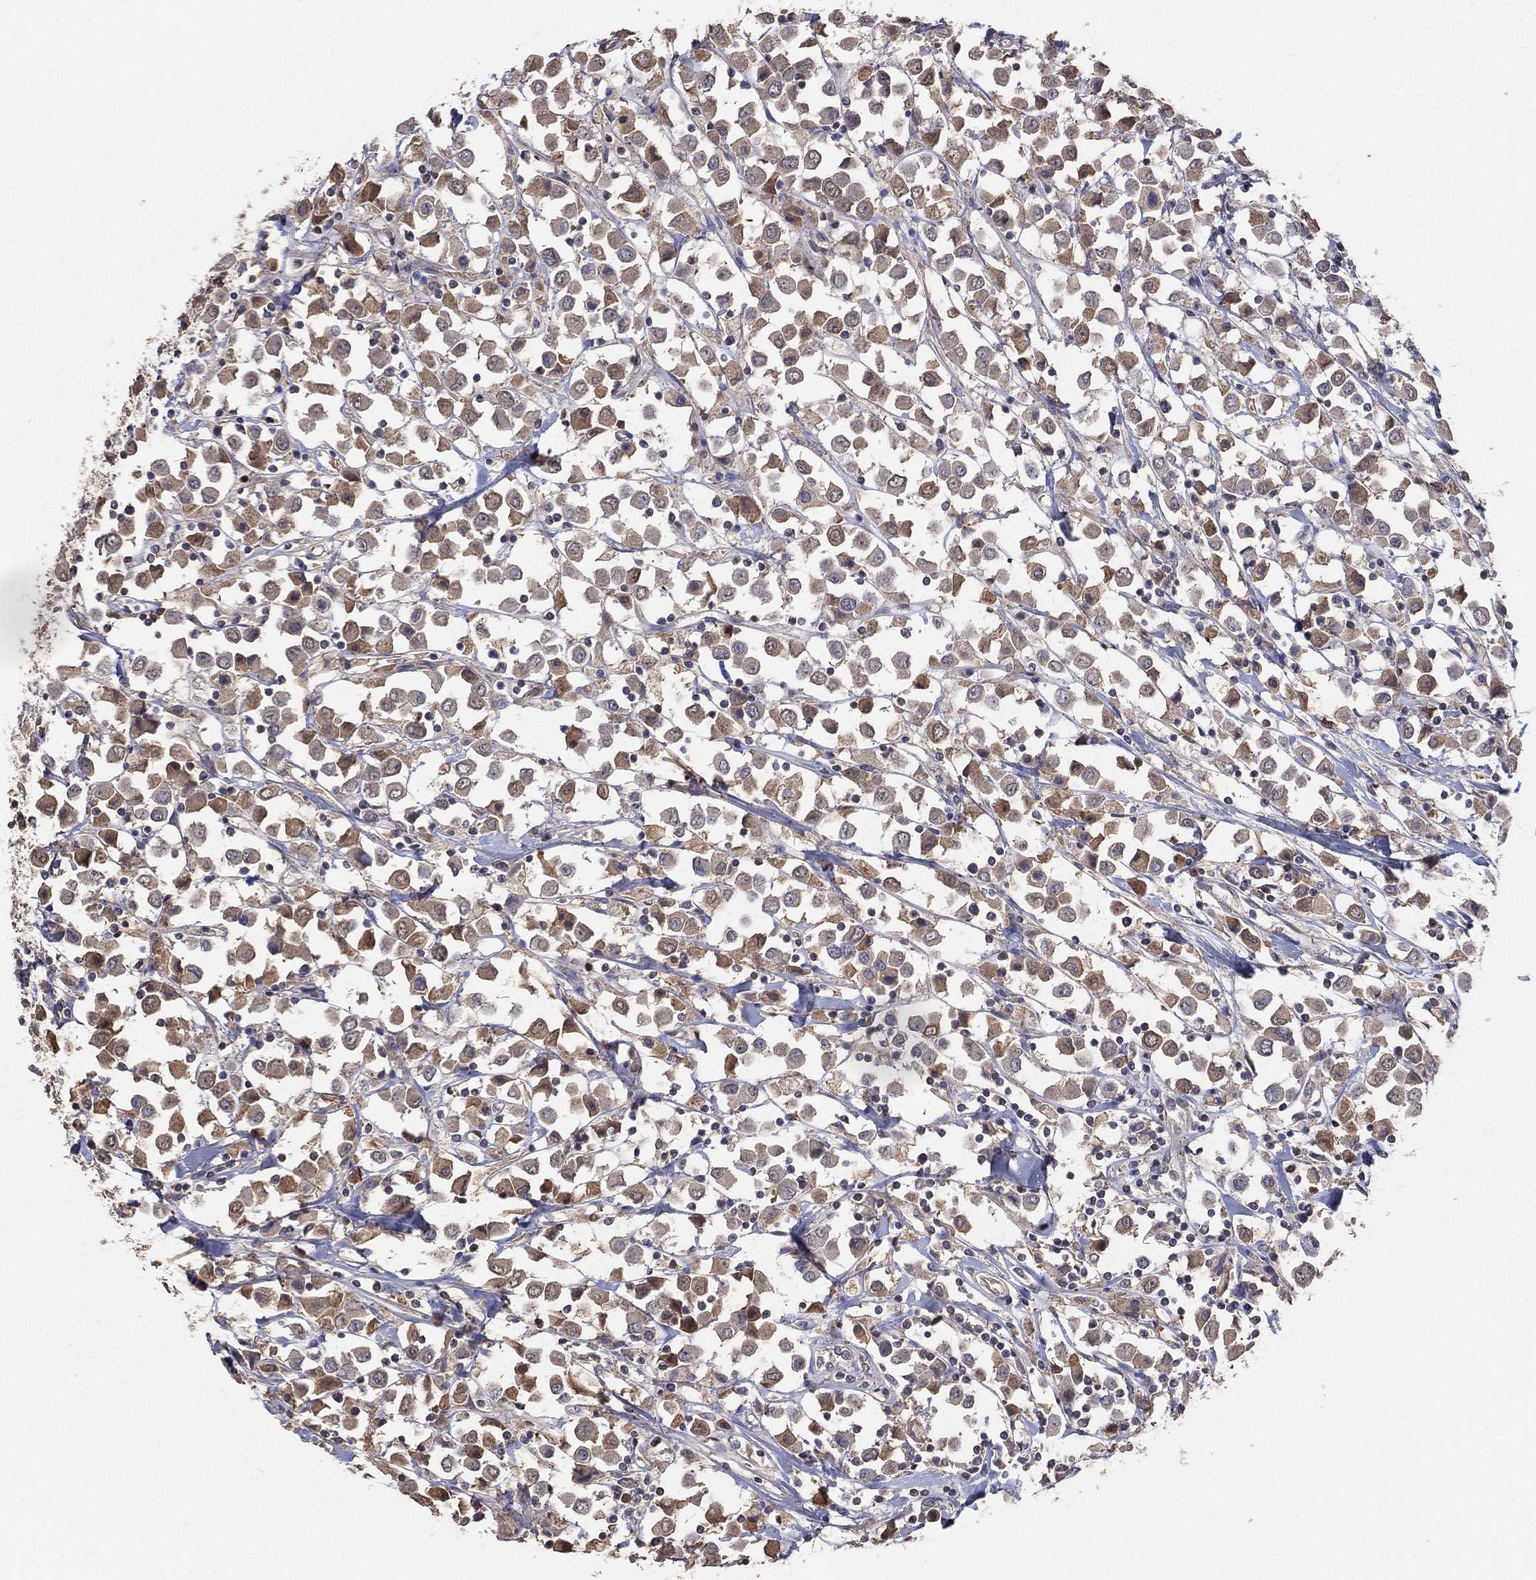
{"staining": {"intensity": "weak", "quantity": ">75%", "location": "cytoplasmic/membranous"}, "tissue": "breast cancer", "cell_type": "Tumor cells", "image_type": "cancer", "snomed": [{"axis": "morphology", "description": "Duct carcinoma"}, {"axis": "topography", "description": "Breast"}], "caption": "The image shows immunohistochemical staining of breast cancer (intraductal carcinoma). There is weak cytoplasmic/membranous staining is identified in approximately >75% of tumor cells.", "gene": "SNAP25", "patient": {"sex": "female", "age": 61}}